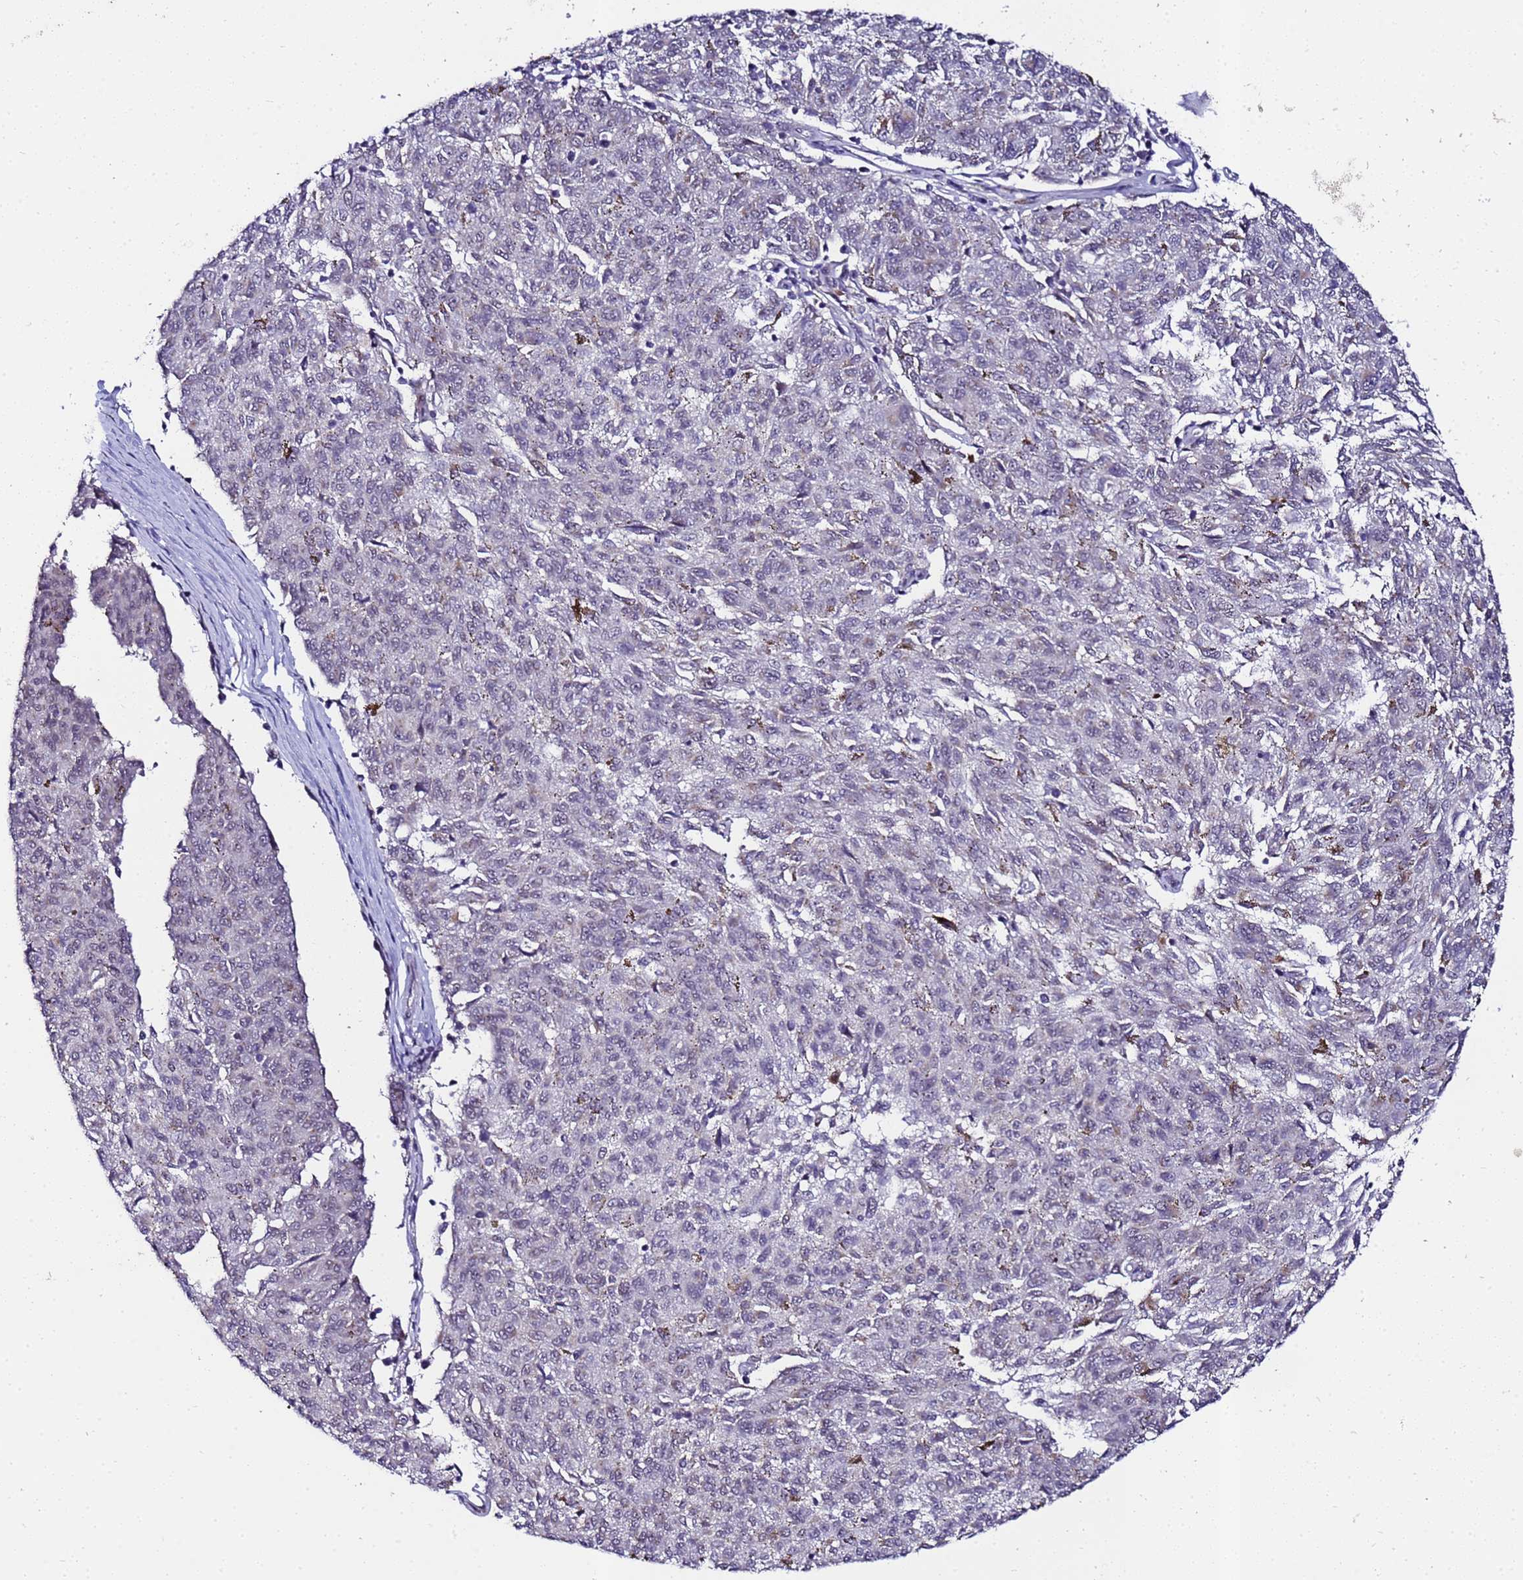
{"staining": {"intensity": "weak", "quantity": "<25%", "location": "cytoplasmic/membranous"}, "tissue": "melanoma", "cell_type": "Tumor cells", "image_type": "cancer", "snomed": [{"axis": "morphology", "description": "Malignant melanoma, NOS"}, {"axis": "topography", "description": "Skin"}], "caption": "DAB immunohistochemical staining of human malignant melanoma demonstrates no significant expression in tumor cells.", "gene": "C19orf47", "patient": {"sex": "female", "age": 72}}